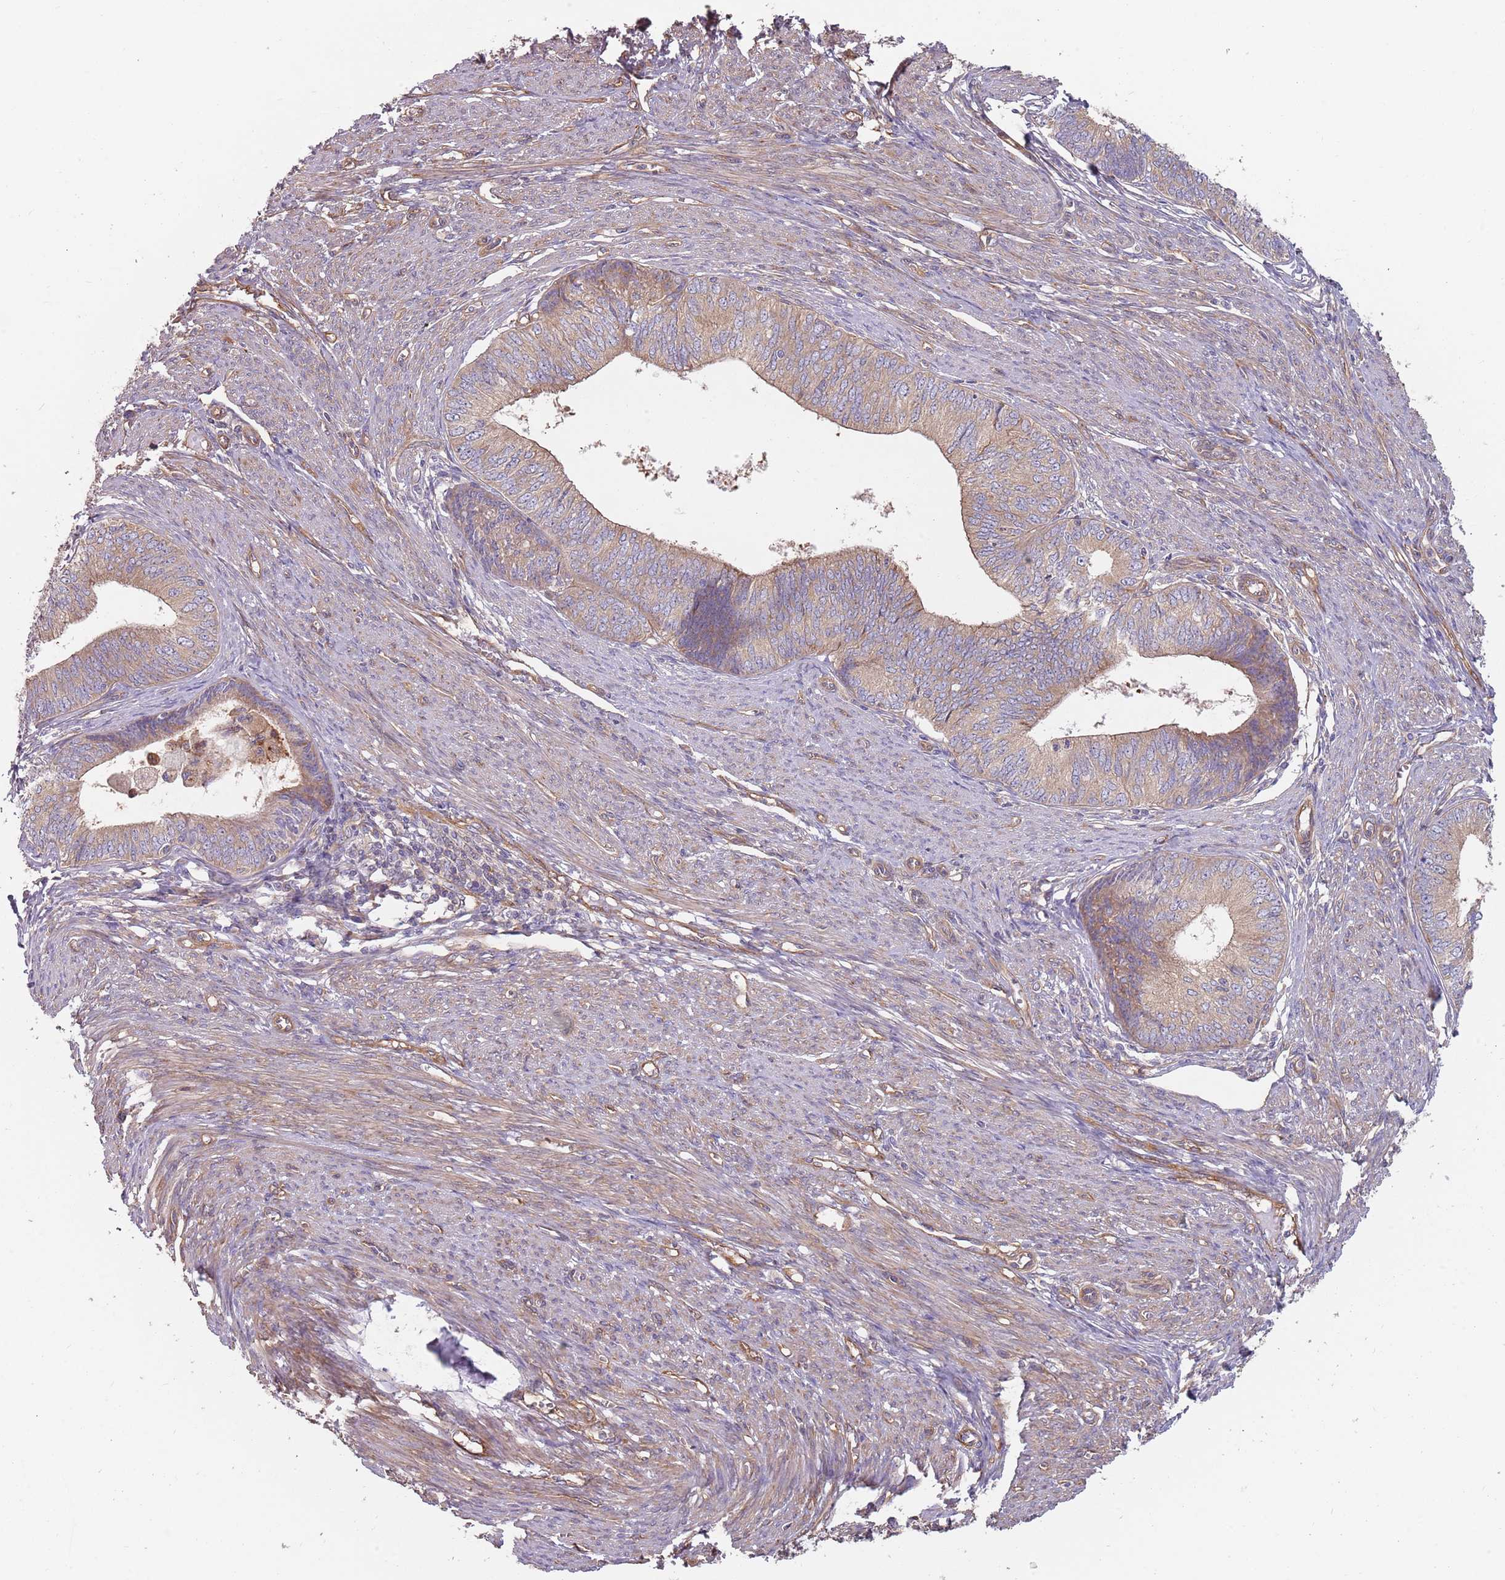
{"staining": {"intensity": "weak", "quantity": "25%-75%", "location": "cytoplasmic/membranous"}, "tissue": "endometrial cancer", "cell_type": "Tumor cells", "image_type": "cancer", "snomed": [{"axis": "morphology", "description": "Adenocarcinoma, NOS"}, {"axis": "topography", "description": "Endometrium"}], "caption": "This micrograph displays immunohistochemistry (IHC) staining of human endometrial cancer, with low weak cytoplasmic/membranous expression in about 25%-75% of tumor cells.", "gene": "SPDL1", "patient": {"sex": "female", "age": 68}}